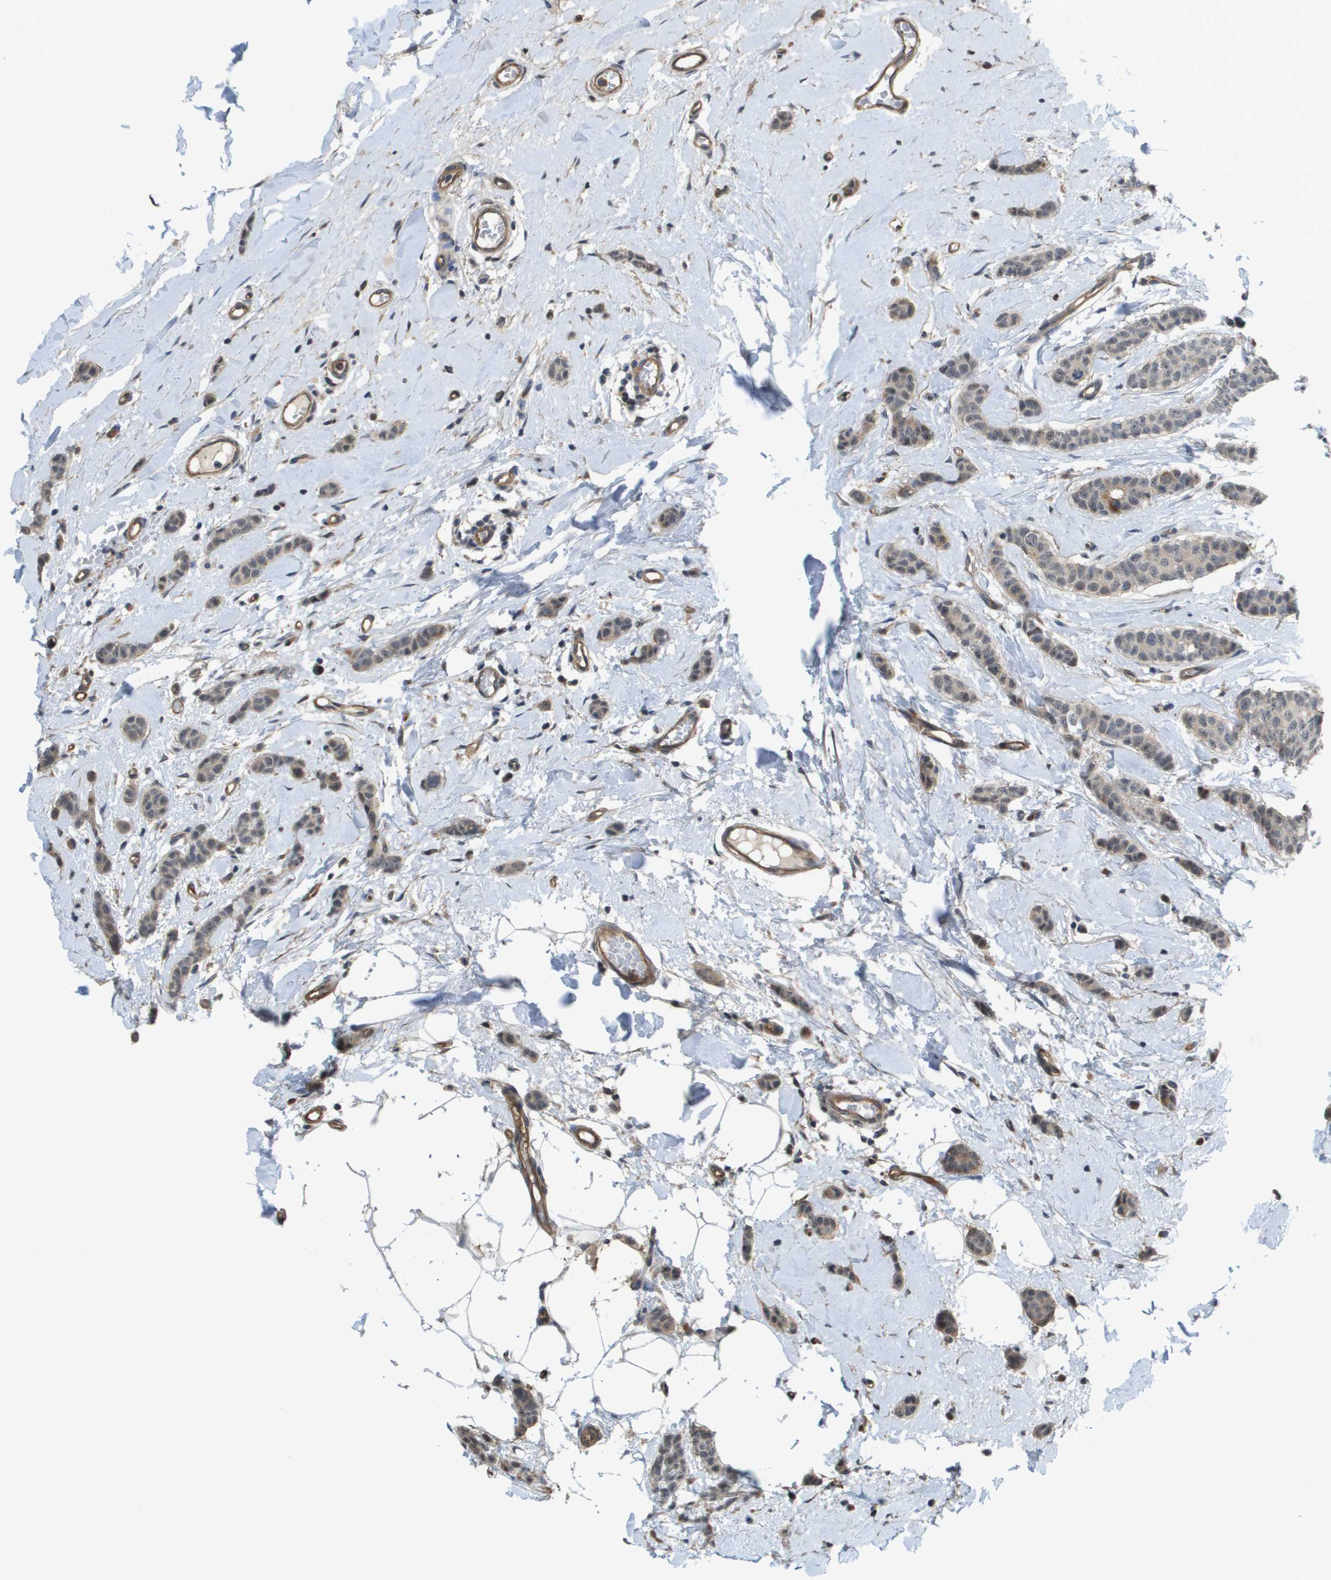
{"staining": {"intensity": "weak", "quantity": ">75%", "location": "cytoplasmic/membranous"}, "tissue": "breast cancer", "cell_type": "Tumor cells", "image_type": "cancer", "snomed": [{"axis": "morphology", "description": "Lobular carcinoma"}, {"axis": "topography", "description": "Skin"}, {"axis": "topography", "description": "Breast"}], "caption": "Breast cancer (lobular carcinoma) tissue displays weak cytoplasmic/membranous staining in approximately >75% of tumor cells", "gene": "RNF112", "patient": {"sex": "female", "age": 46}}